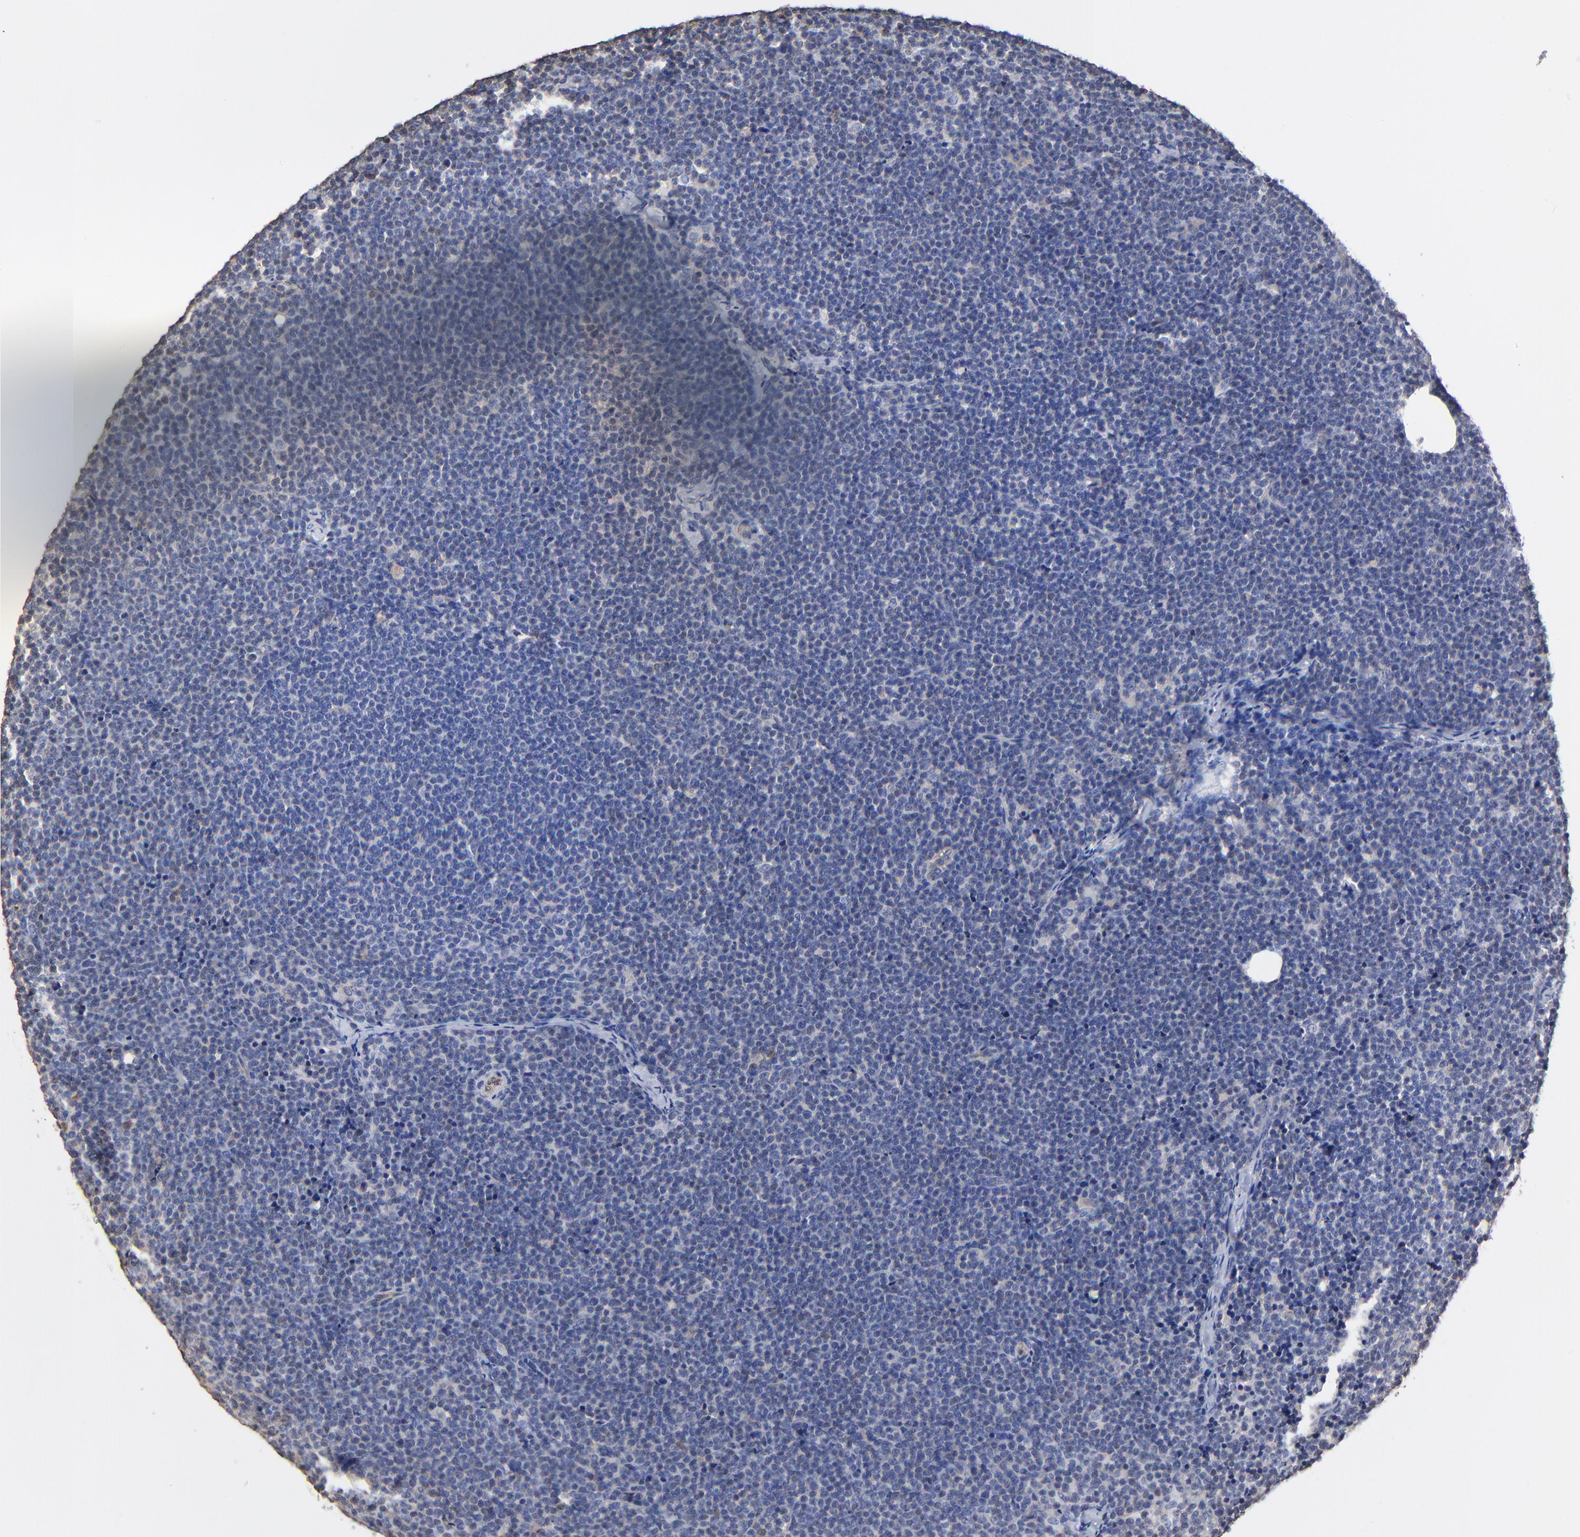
{"staining": {"intensity": "negative", "quantity": "none", "location": "none"}, "tissue": "lymphoma", "cell_type": "Tumor cells", "image_type": "cancer", "snomed": [{"axis": "morphology", "description": "Malignant lymphoma, non-Hodgkin's type, High grade"}, {"axis": "topography", "description": "Lymph node"}], "caption": "A histopathology image of human lymphoma is negative for staining in tumor cells.", "gene": "TAGLN2", "patient": {"sex": "female", "age": 58}}